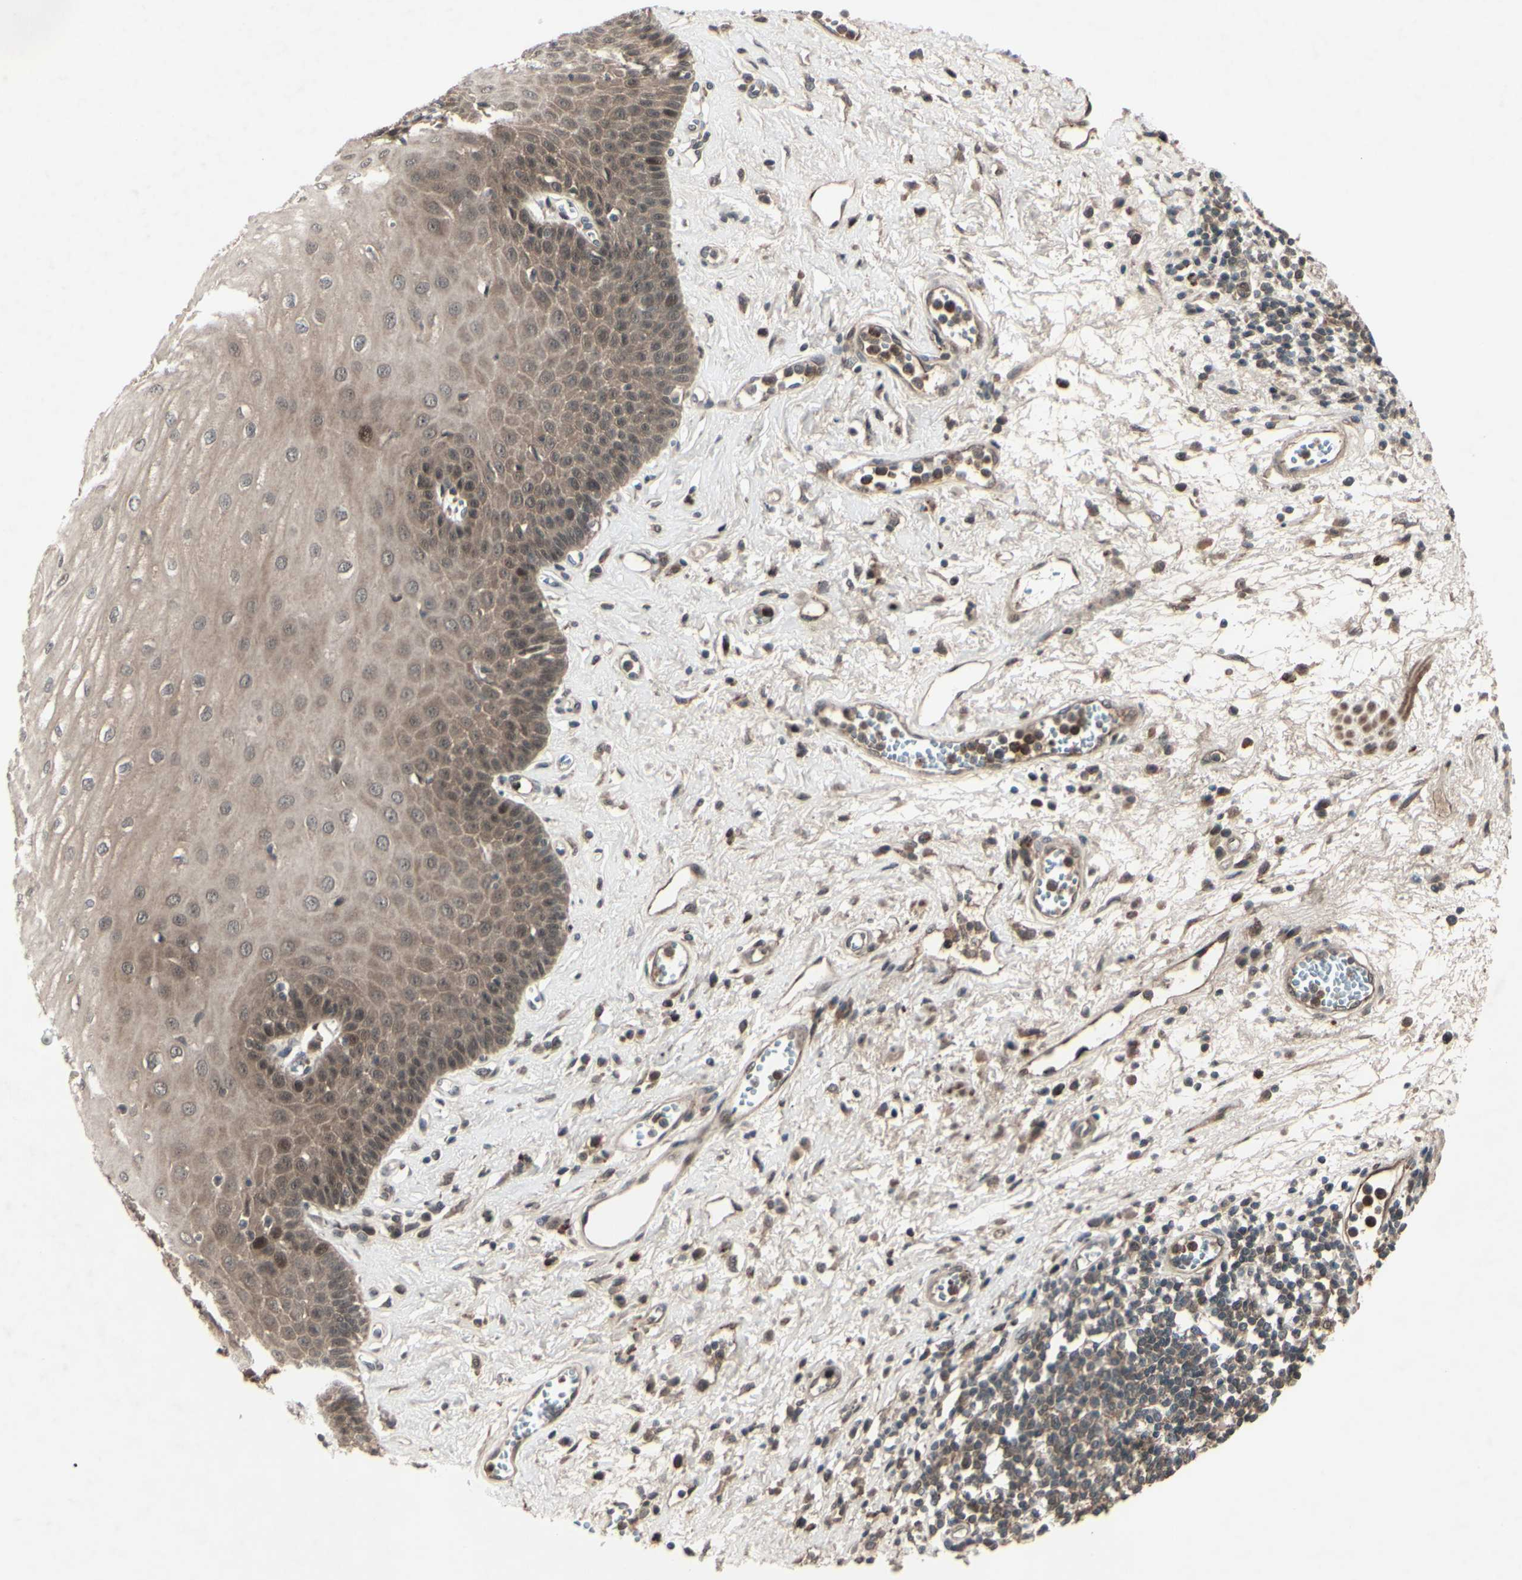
{"staining": {"intensity": "moderate", "quantity": ">75%", "location": "cytoplasmic/membranous,nuclear"}, "tissue": "esophagus", "cell_type": "Squamous epithelial cells", "image_type": "normal", "snomed": [{"axis": "morphology", "description": "Normal tissue, NOS"}, {"axis": "morphology", "description": "Squamous cell carcinoma, NOS"}, {"axis": "topography", "description": "Esophagus"}], "caption": "Unremarkable esophagus reveals moderate cytoplasmic/membranous,nuclear staining in approximately >75% of squamous epithelial cells The staining was performed using DAB to visualize the protein expression in brown, while the nuclei were stained in blue with hematoxylin (Magnification: 20x)..", "gene": "MLF2", "patient": {"sex": "male", "age": 65}}